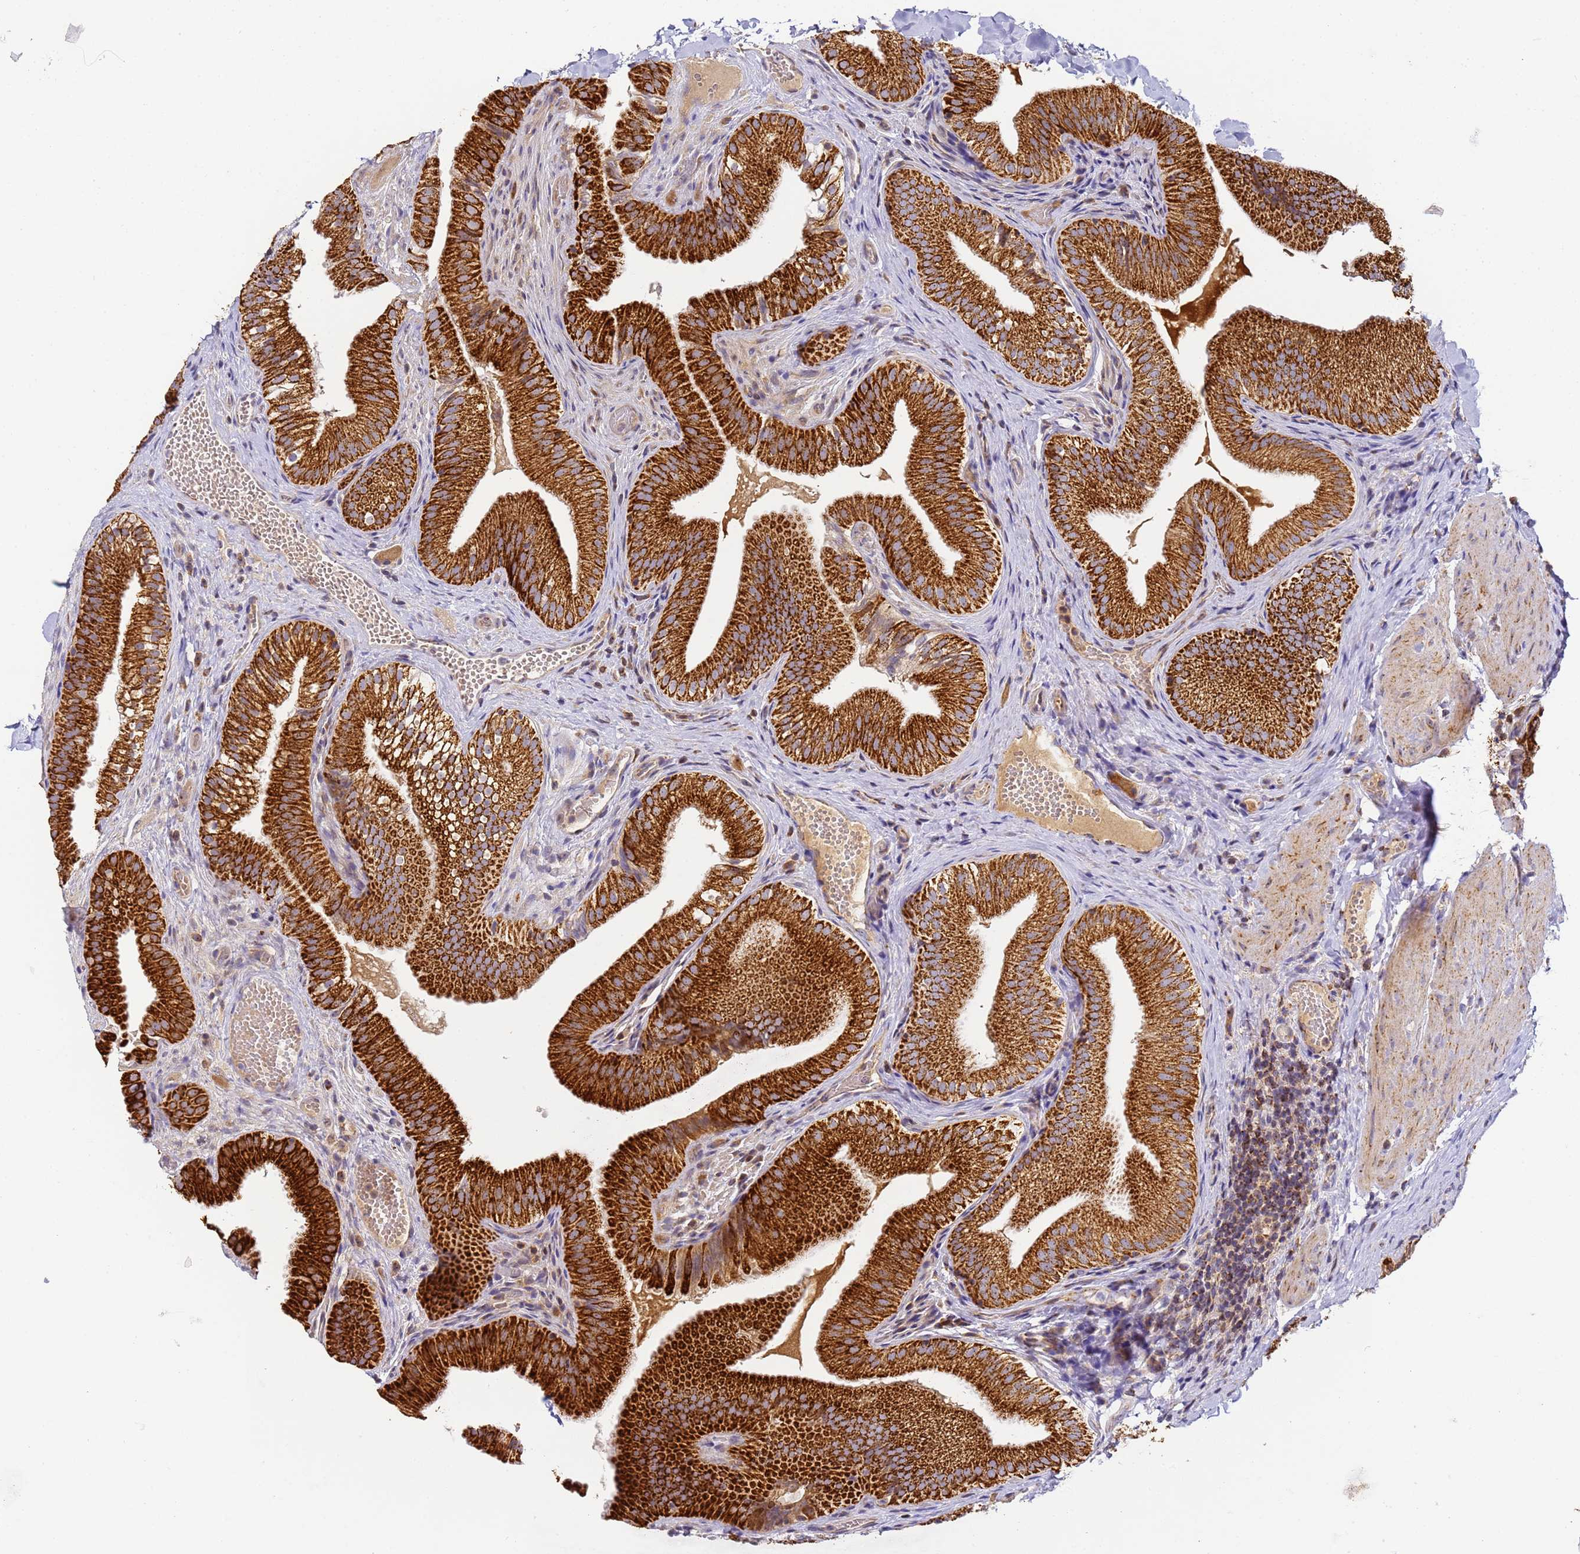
{"staining": {"intensity": "strong", "quantity": ">75%", "location": "cytoplasmic/membranous"}, "tissue": "gallbladder", "cell_type": "Glandular cells", "image_type": "normal", "snomed": [{"axis": "morphology", "description": "Normal tissue, NOS"}, {"axis": "topography", "description": "Gallbladder"}], "caption": "Immunohistochemistry (IHC) (DAB (3,3'-diaminobenzidine)) staining of unremarkable human gallbladder demonstrates strong cytoplasmic/membranous protein staining in about >75% of glandular cells. The staining is performed using DAB (3,3'-diaminobenzidine) brown chromogen to label protein expression. The nuclei are counter-stained blue using hematoxylin.", "gene": "FRG2B", "patient": {"sex": "female", "age": 30}}